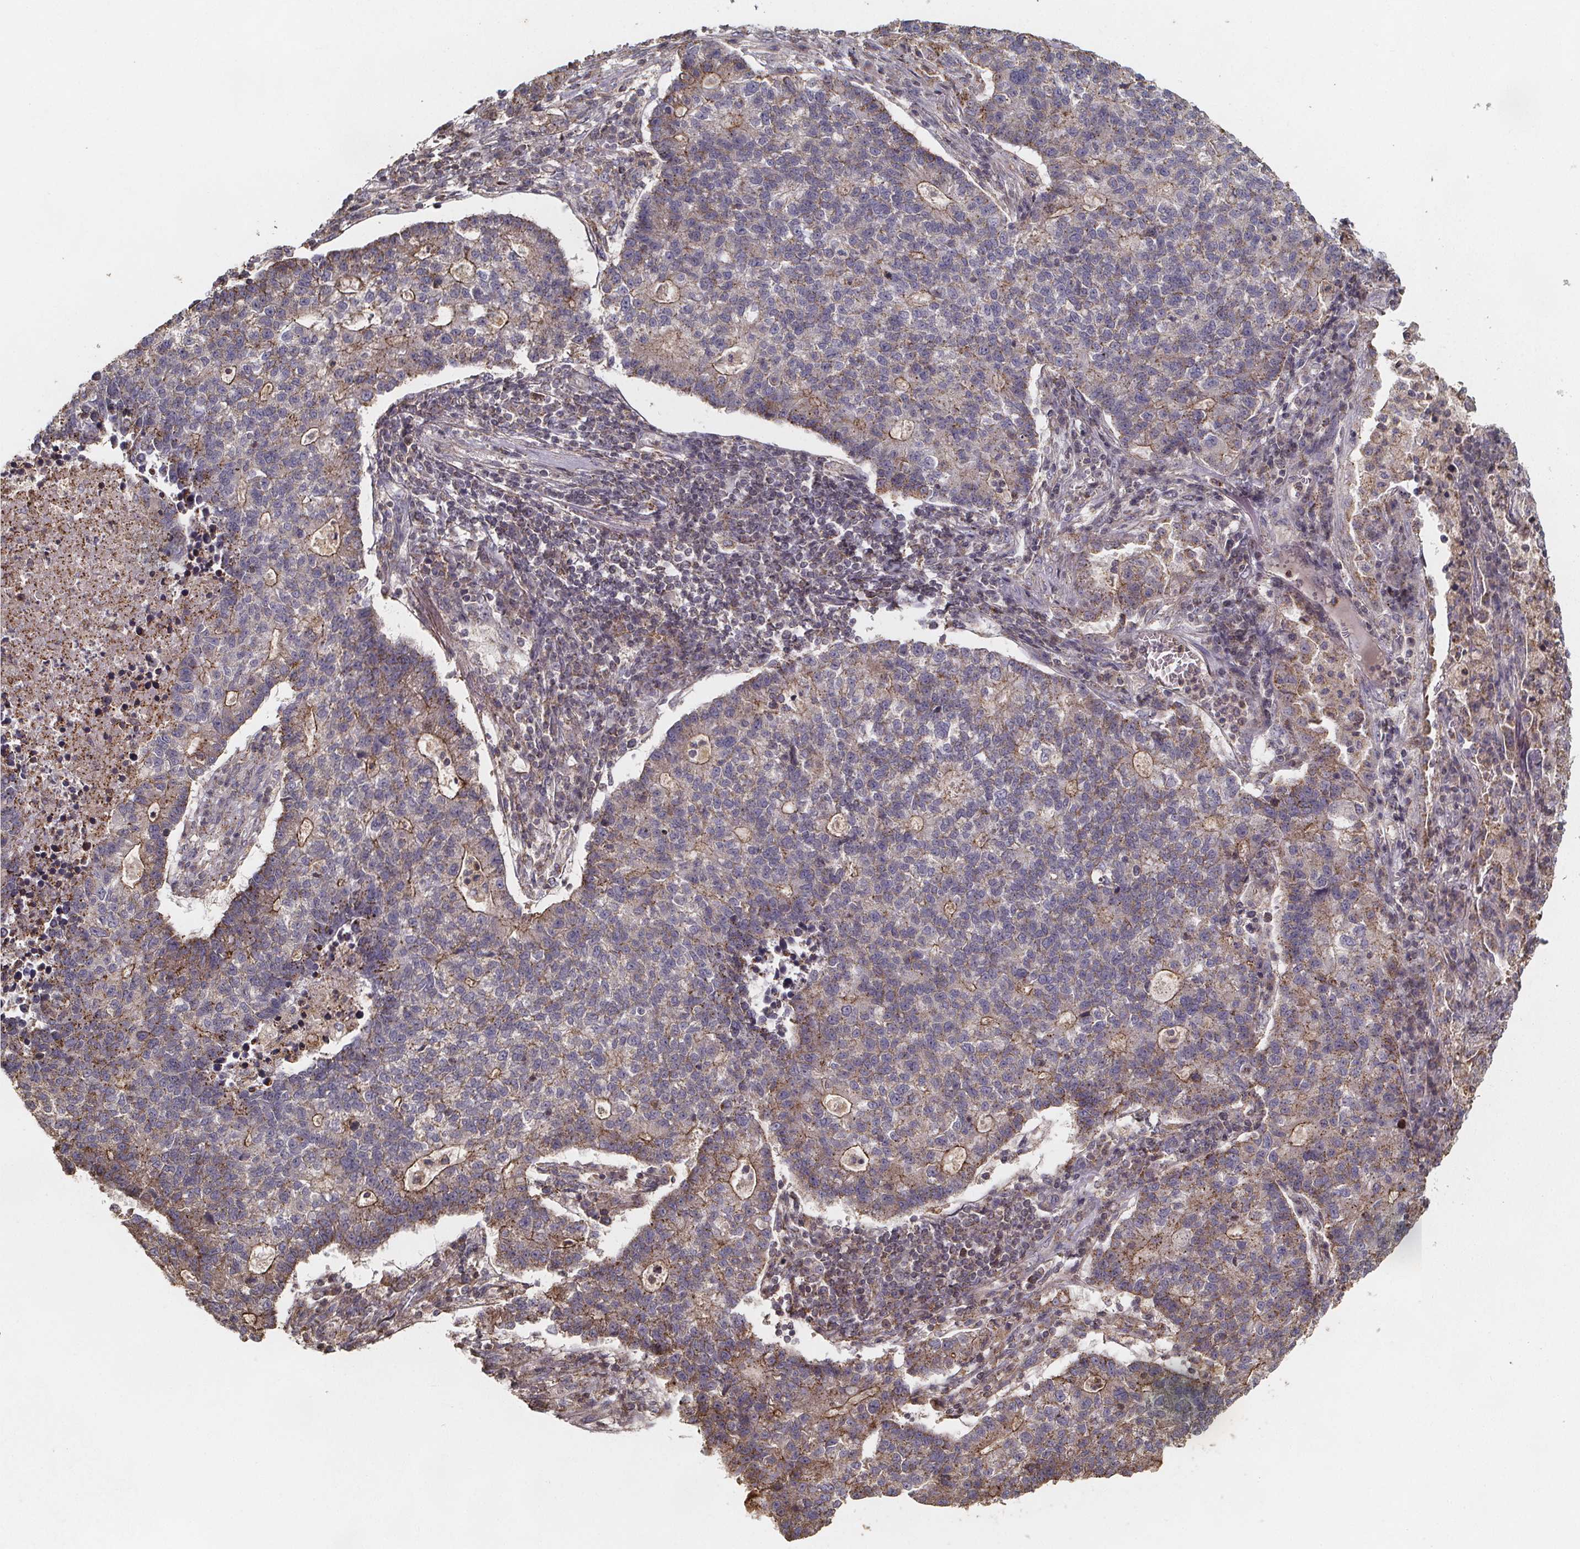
{"staining": {"intensity": "moderate", "quantity": "<25%", "location": "cytoplasmic/membranous"}, "tissue": "lung cancer", "cell_type": "Tumor cells", "image_type": "cancer", "snomed": [{"axis": "morphology", "description": "Adenocarcinoma, NOS"}, {"axis": "topography", "description": "Lung"}], "caption": "Human adenocarcinoma (lung) stained for a protein (brown) displays moderate cytoplasmic/membranous positive staining in about <25% of tumor cells.", "gene": "ZNF879", "patient": {"sex": "male", "age": 57}}